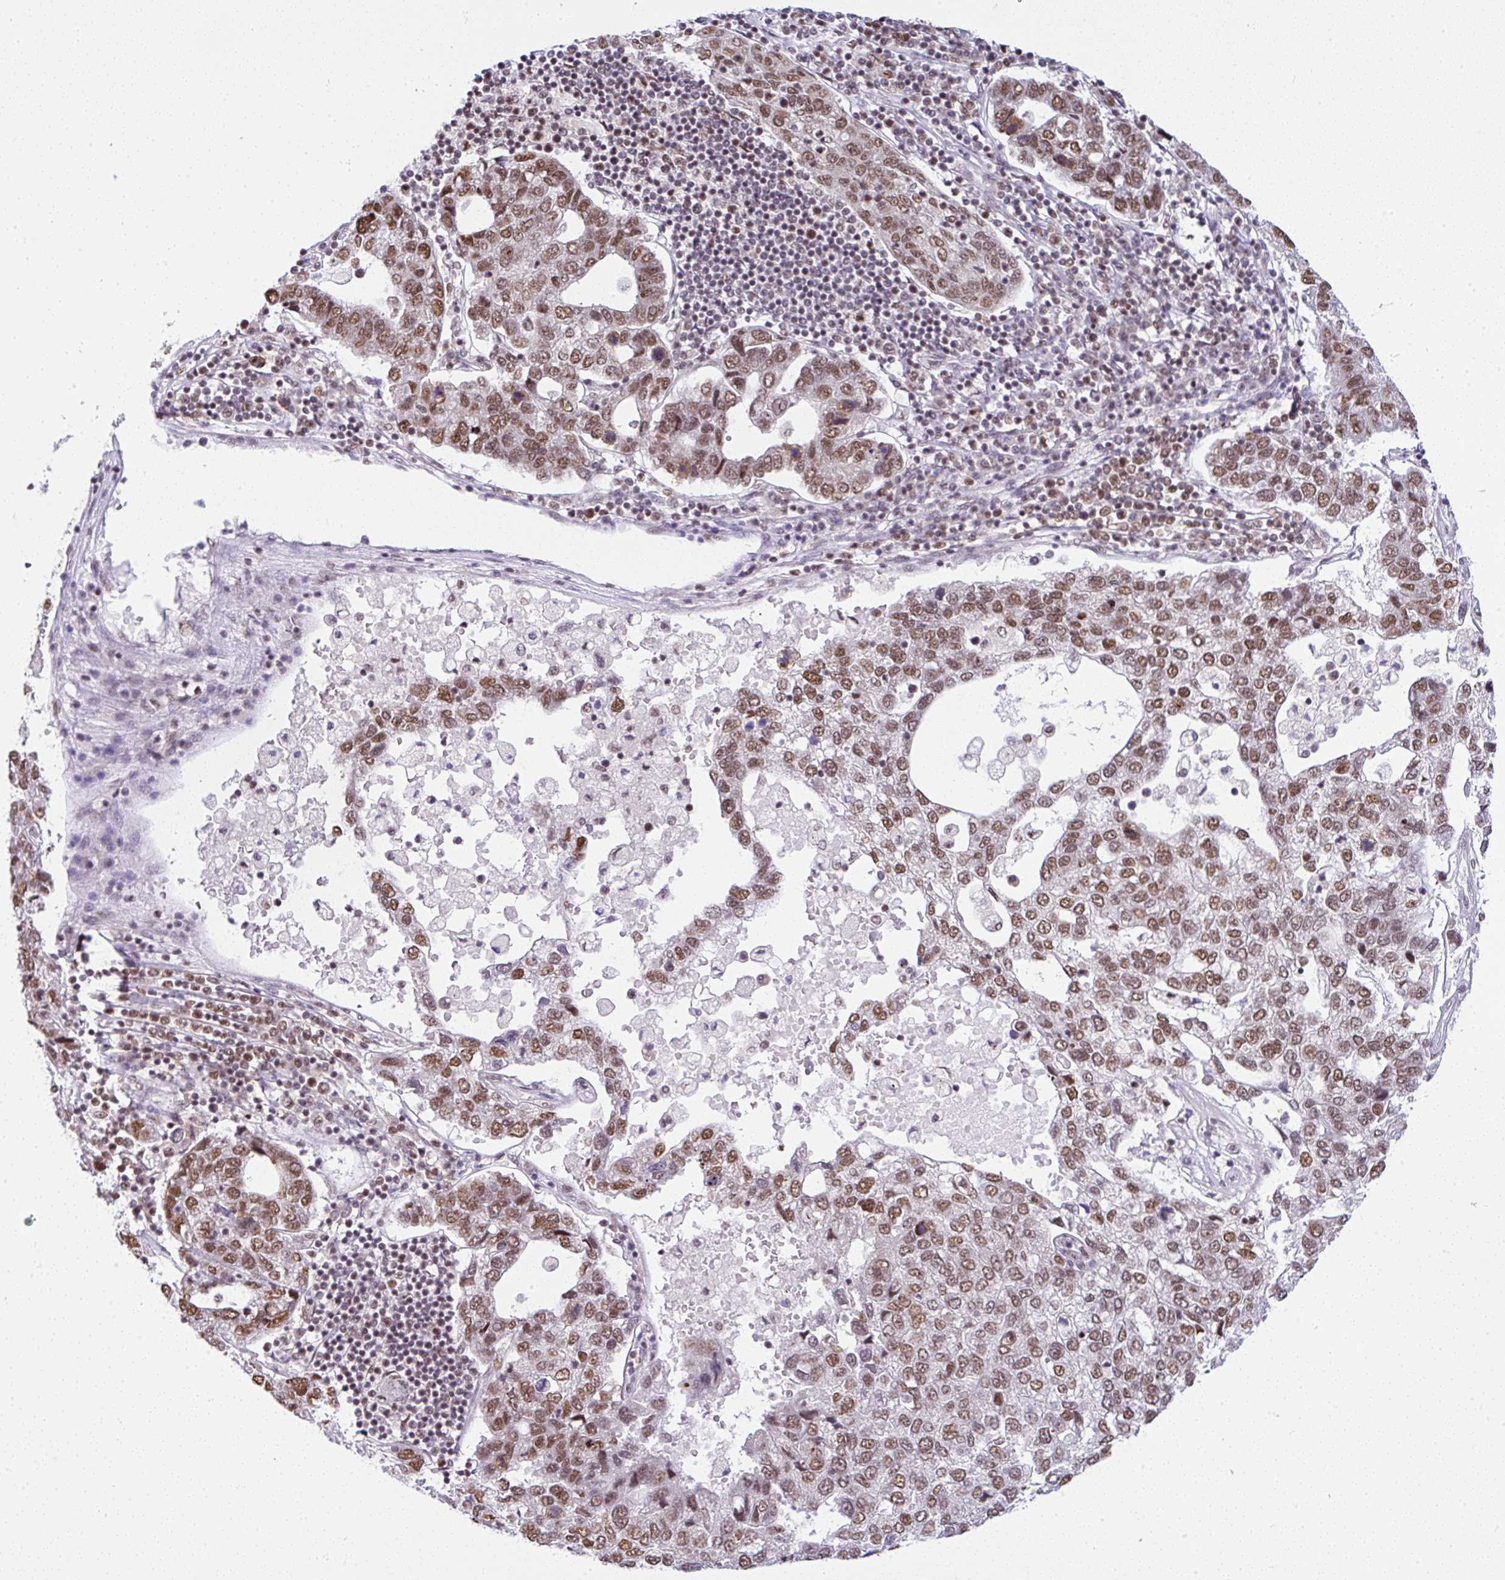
{"staining": {"intensity": "moderate", "quantity": ">75%", "location": "nuclear"}, "tissue": "pancreatic cancer", "cell_type": "Tumor cells", "image_type": "cancer", "snomed": [{"axis": "morphology", "description": "Adenocarcinoma, NOS"}, {"axis": "topography", "description": "Pancreas"}], "caption": "Pancreatic adenocarcinoma stained with a brown dye demonstrates moderate nuclear positive positivity in approximately >75% of tumor cells.", "gene": "PTPN2", "patient": {"sex": "female", "age": 61}}